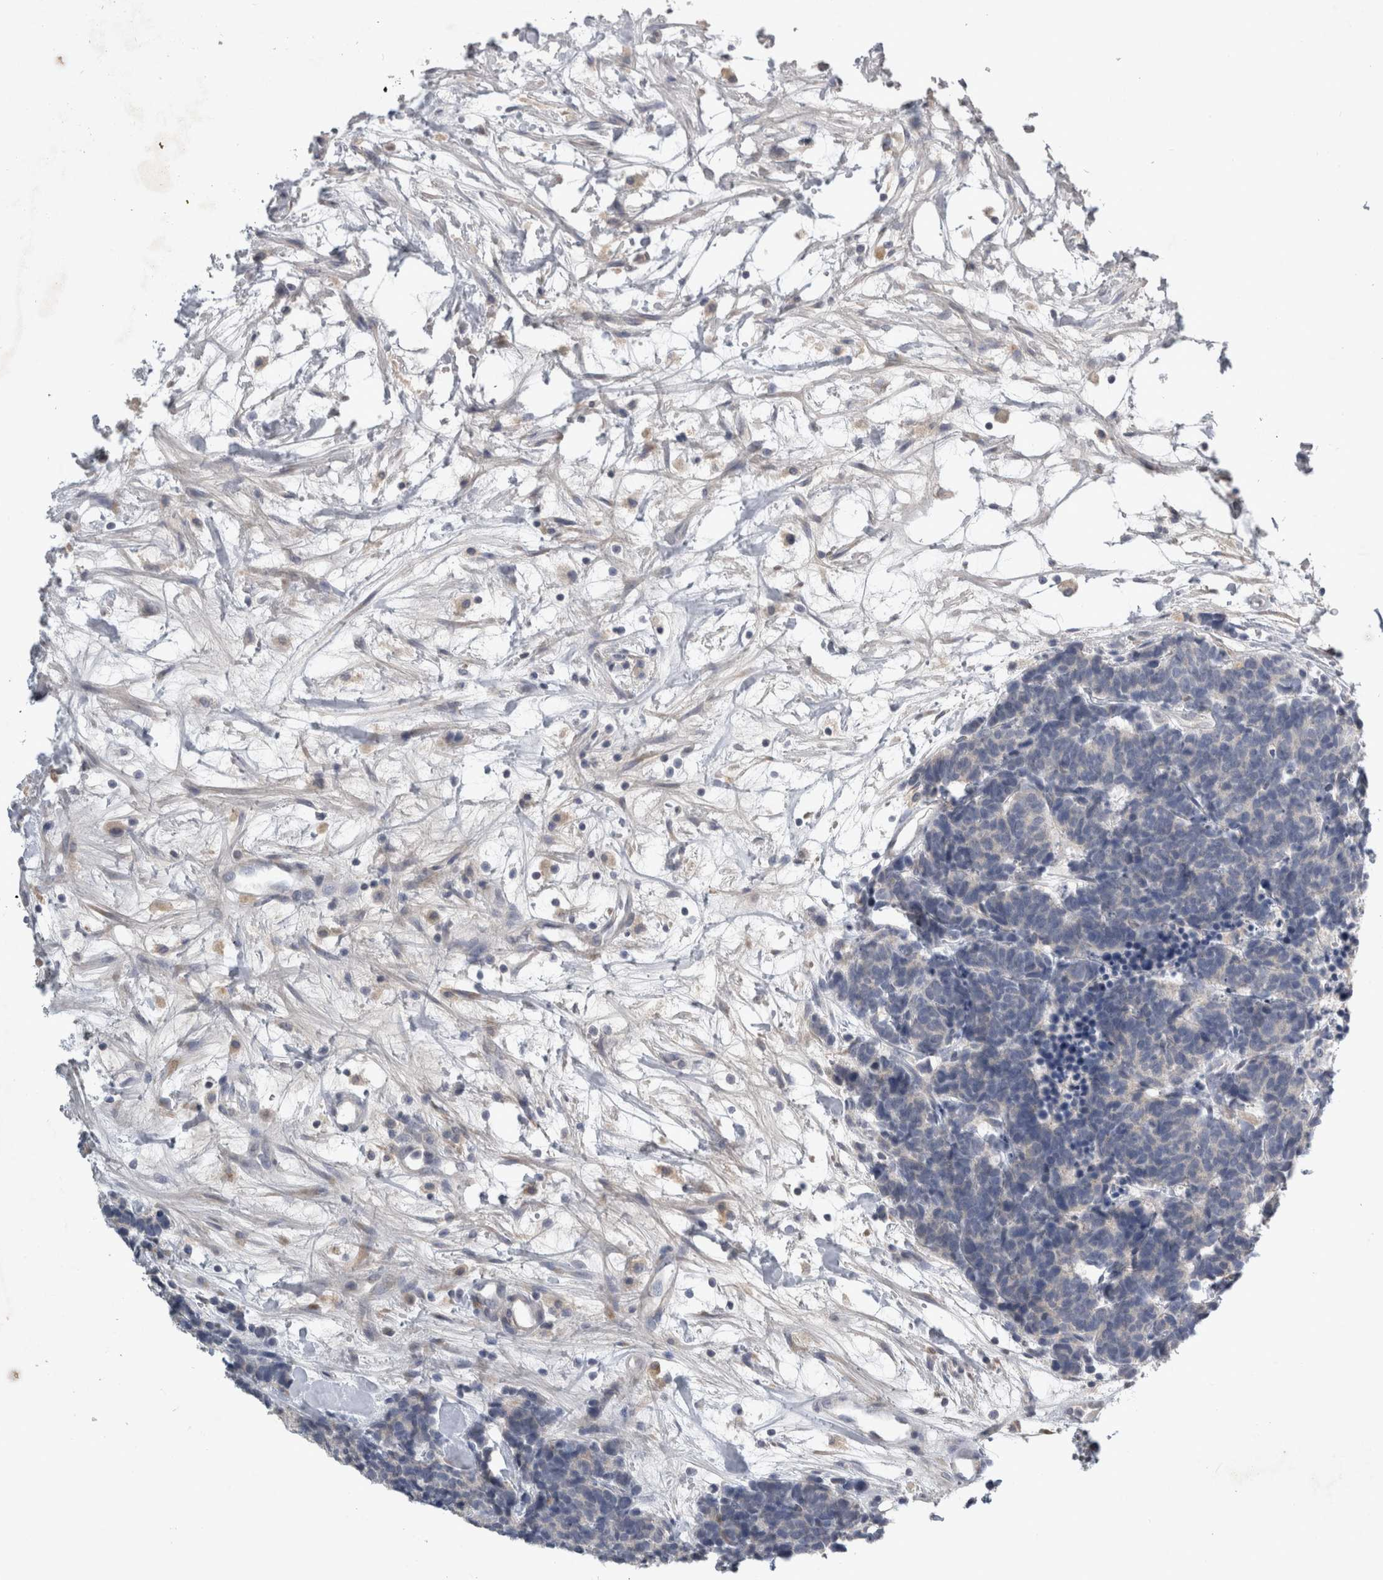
{"staining": {"intensity": "negative", "quantity": "none", "location": "none"}, "tissue": "carcinoid", "cell_type": "Tumor cells", "image_type": "cancer", "snomed": [{"axis": "morphology", "description": "Carcinoma, NOS"}, {"axis": "morphology", "description": "Carcinoid, malignant, NOS"}, {"axis": "topography", "description": "Urinary bladder"}], "caption": "DAB (3,3'-diaminobenzidine) immunohistochemical staining of human carcinoid displays no significant positivity in tumor cells.", "gene": "SLC22A11", "patient": {"sex": "male", "age": 57}}